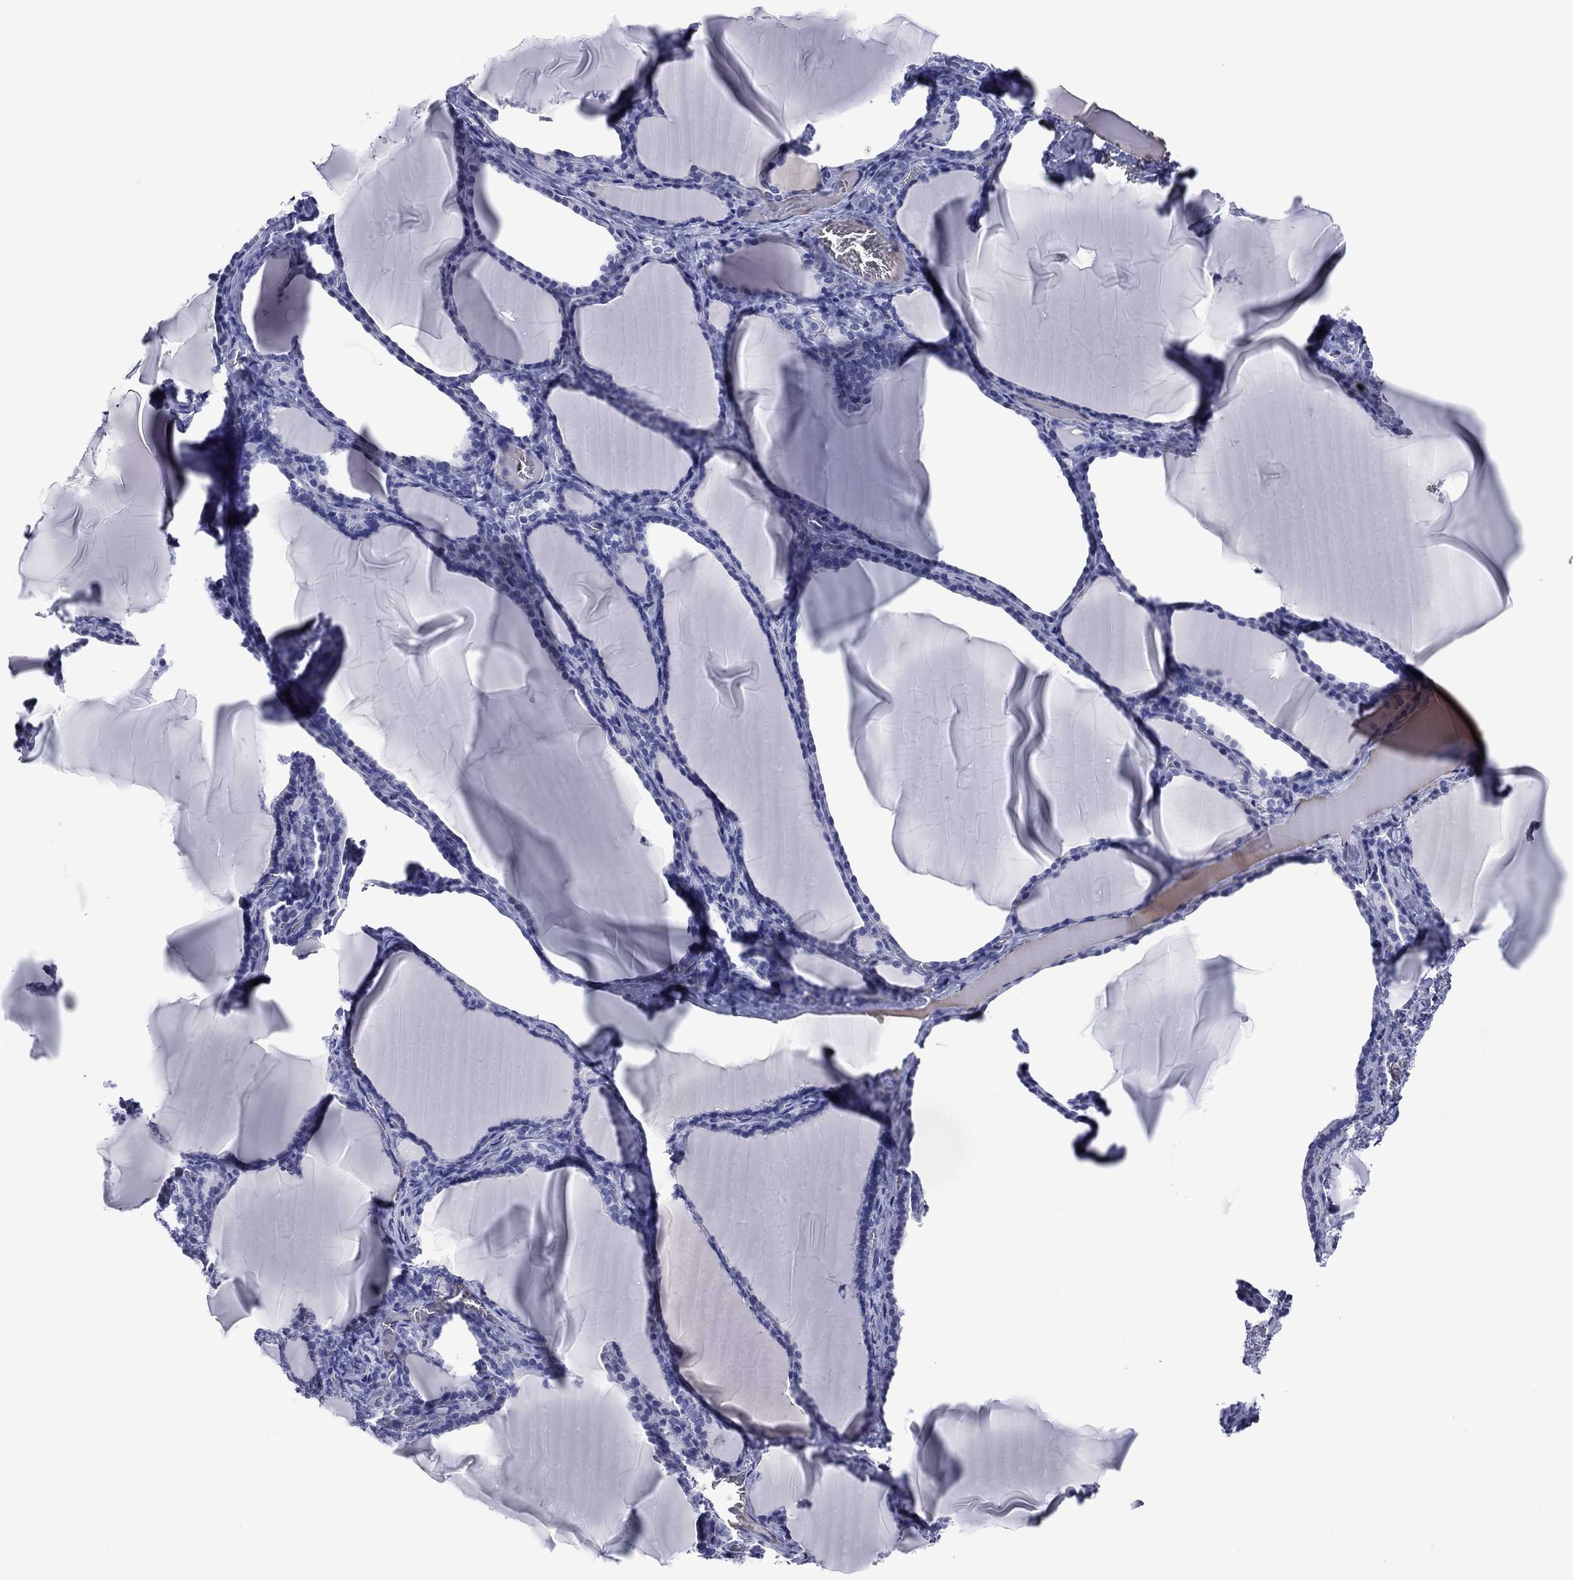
{"staining": {"intensity": "negative", "quantity": "none", "location": "none"}, "tissue": "thyroid gland", "cell_type": "Glandular cells", "image_type": "normal", "snomed": [{"axis": "morphology", "description": "Normal tissue, NOS"}, {"axis": "morphology", "description": "Hyperplasia, NOS"}, {"axis": "topography", "description": "Thyroid gland"}], "caption": "Image shows no protein positivity in glandular cells of benign thyroid gland. (DAB IHC visualized using brightfield microscopy, high magnification).", "gene": "APOA2", "patient": {"sex": "female", "age": 27}}